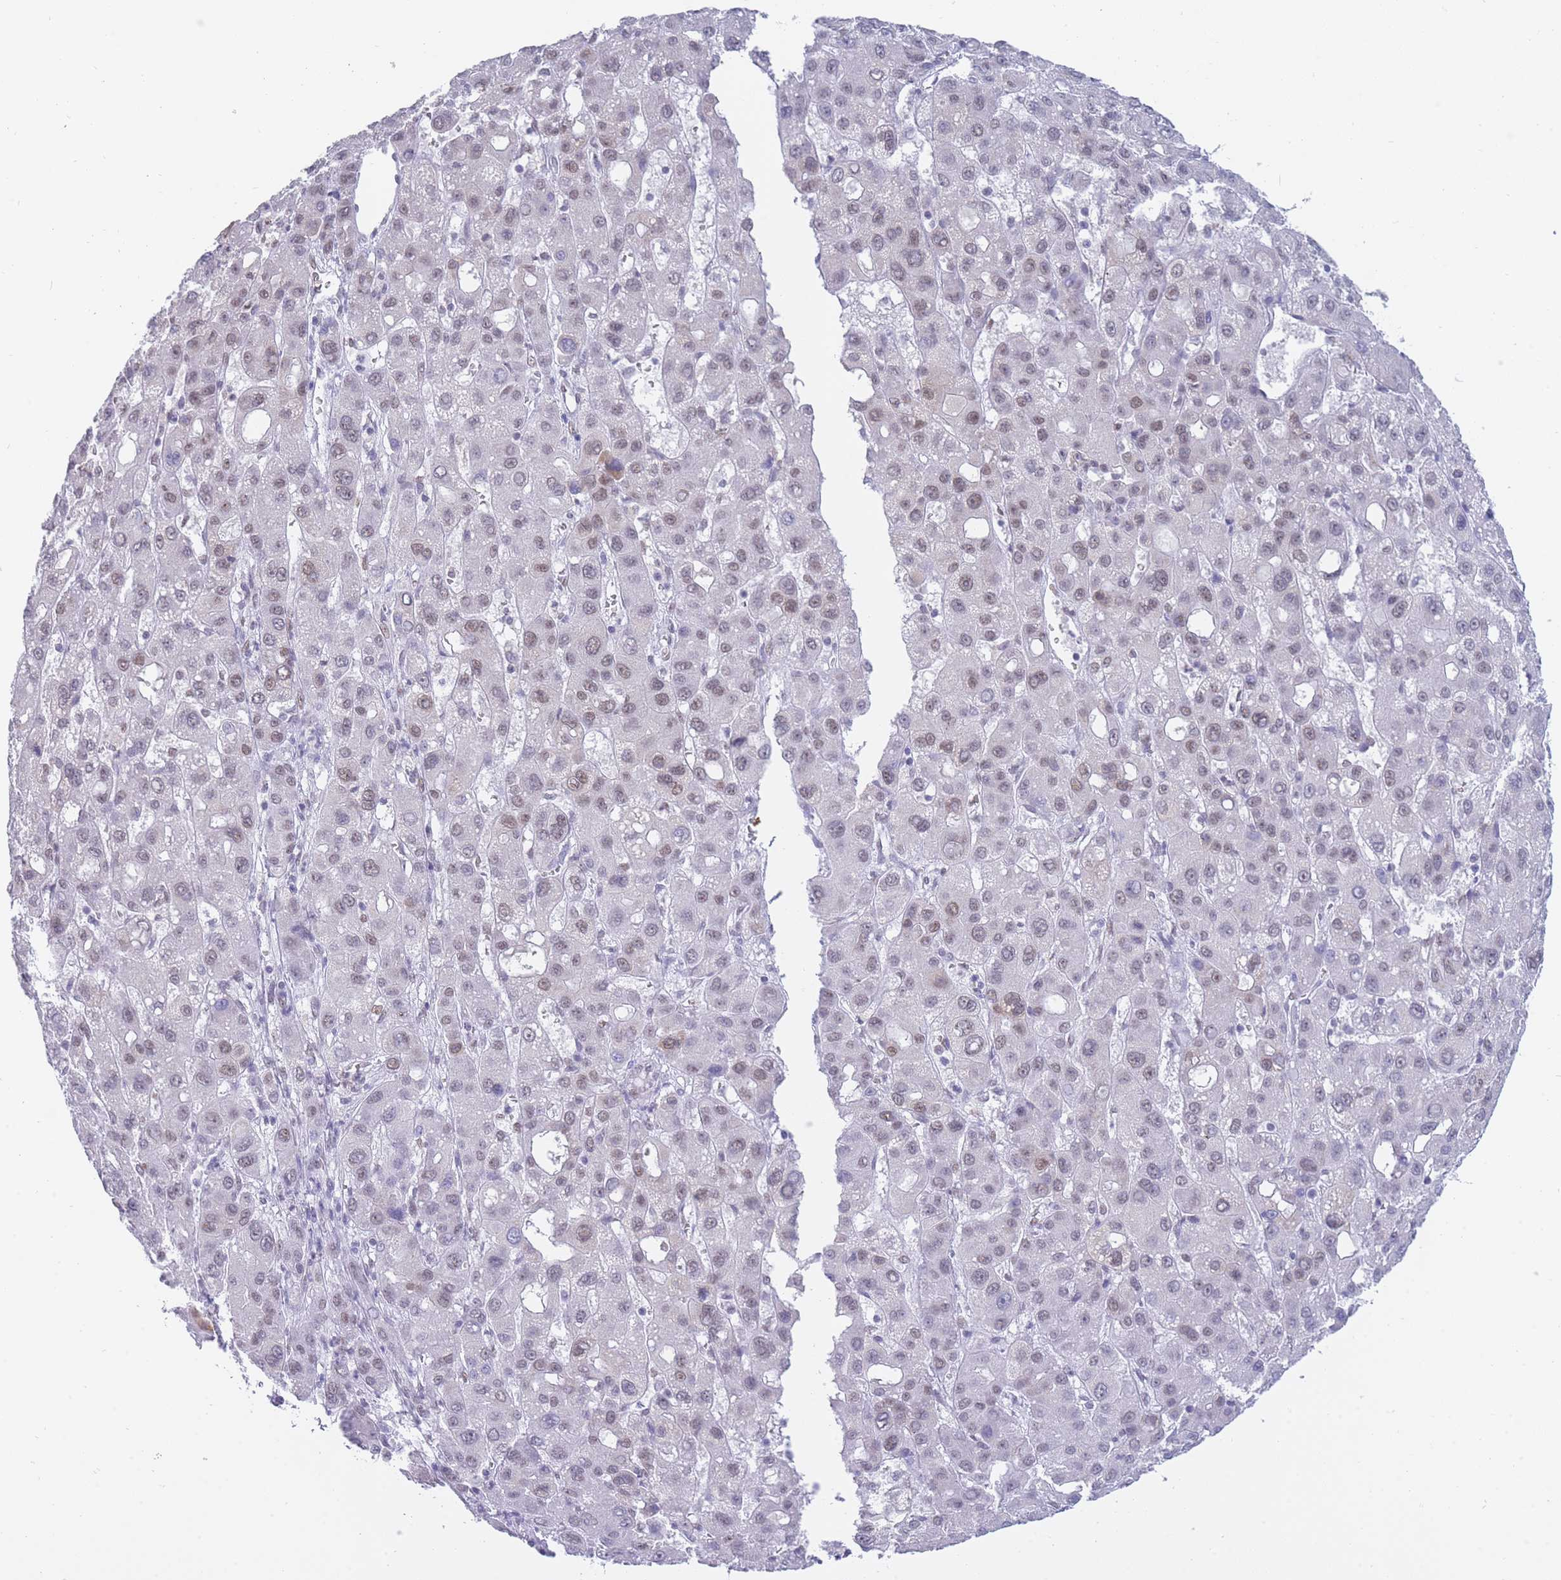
{"staining": {"intensity": "weak", "quantity": ">75%", "location": "nuclear"}, "tissue": "liver cancer", "cell_type": "Tumor cells", "image_type": "cancer", "snomed": [{"axis": "morphology", "description": "Carcinoma, Hepatocellular, NOS"}, {"axis": "topography", "description": "Liver"}], "caption": "A brown stain shows weak nuclear expression of a protein in human hepatocellular carcinoma (liver) tumor cells.", "gene": "FRAT2", "patient": {"sex": "male", "age": 55}}